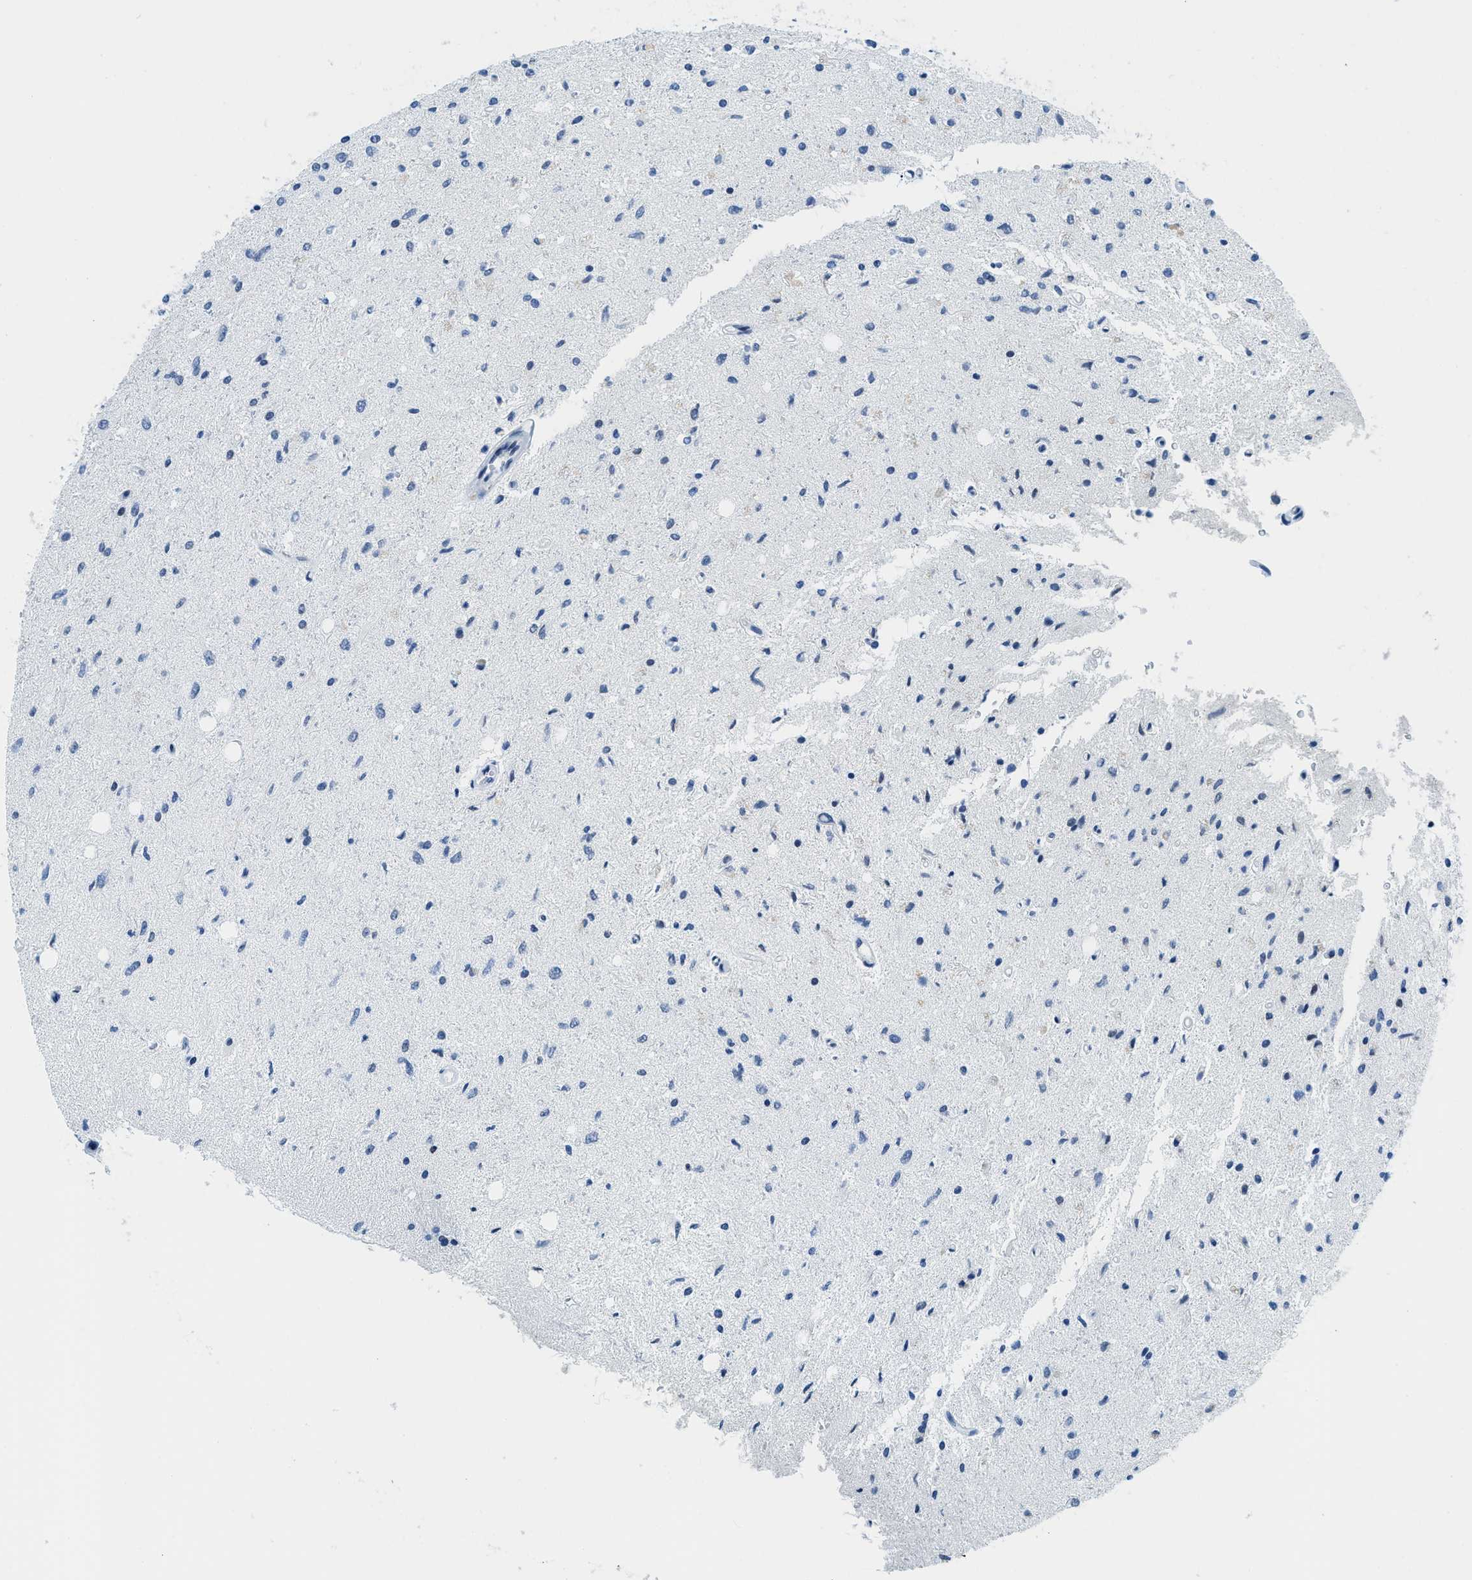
{"staining": {"intensity": "negative", "quantity": "none", "location": "none"}, "tissue": "glioma", "cell_type": "Tumor cells", "image_type": "cancer", "snomed": [{"axis": "morphology", "description": "Glioma, malignant, Low grade"}, {"axis": "topography", "description": "Brain"}], "caption": "Glioma was stained to show a protein in brown. There is no significant staining in tumor cells.", "gene": "MBL2", "patient": {"sex": "male", "age": 77}}